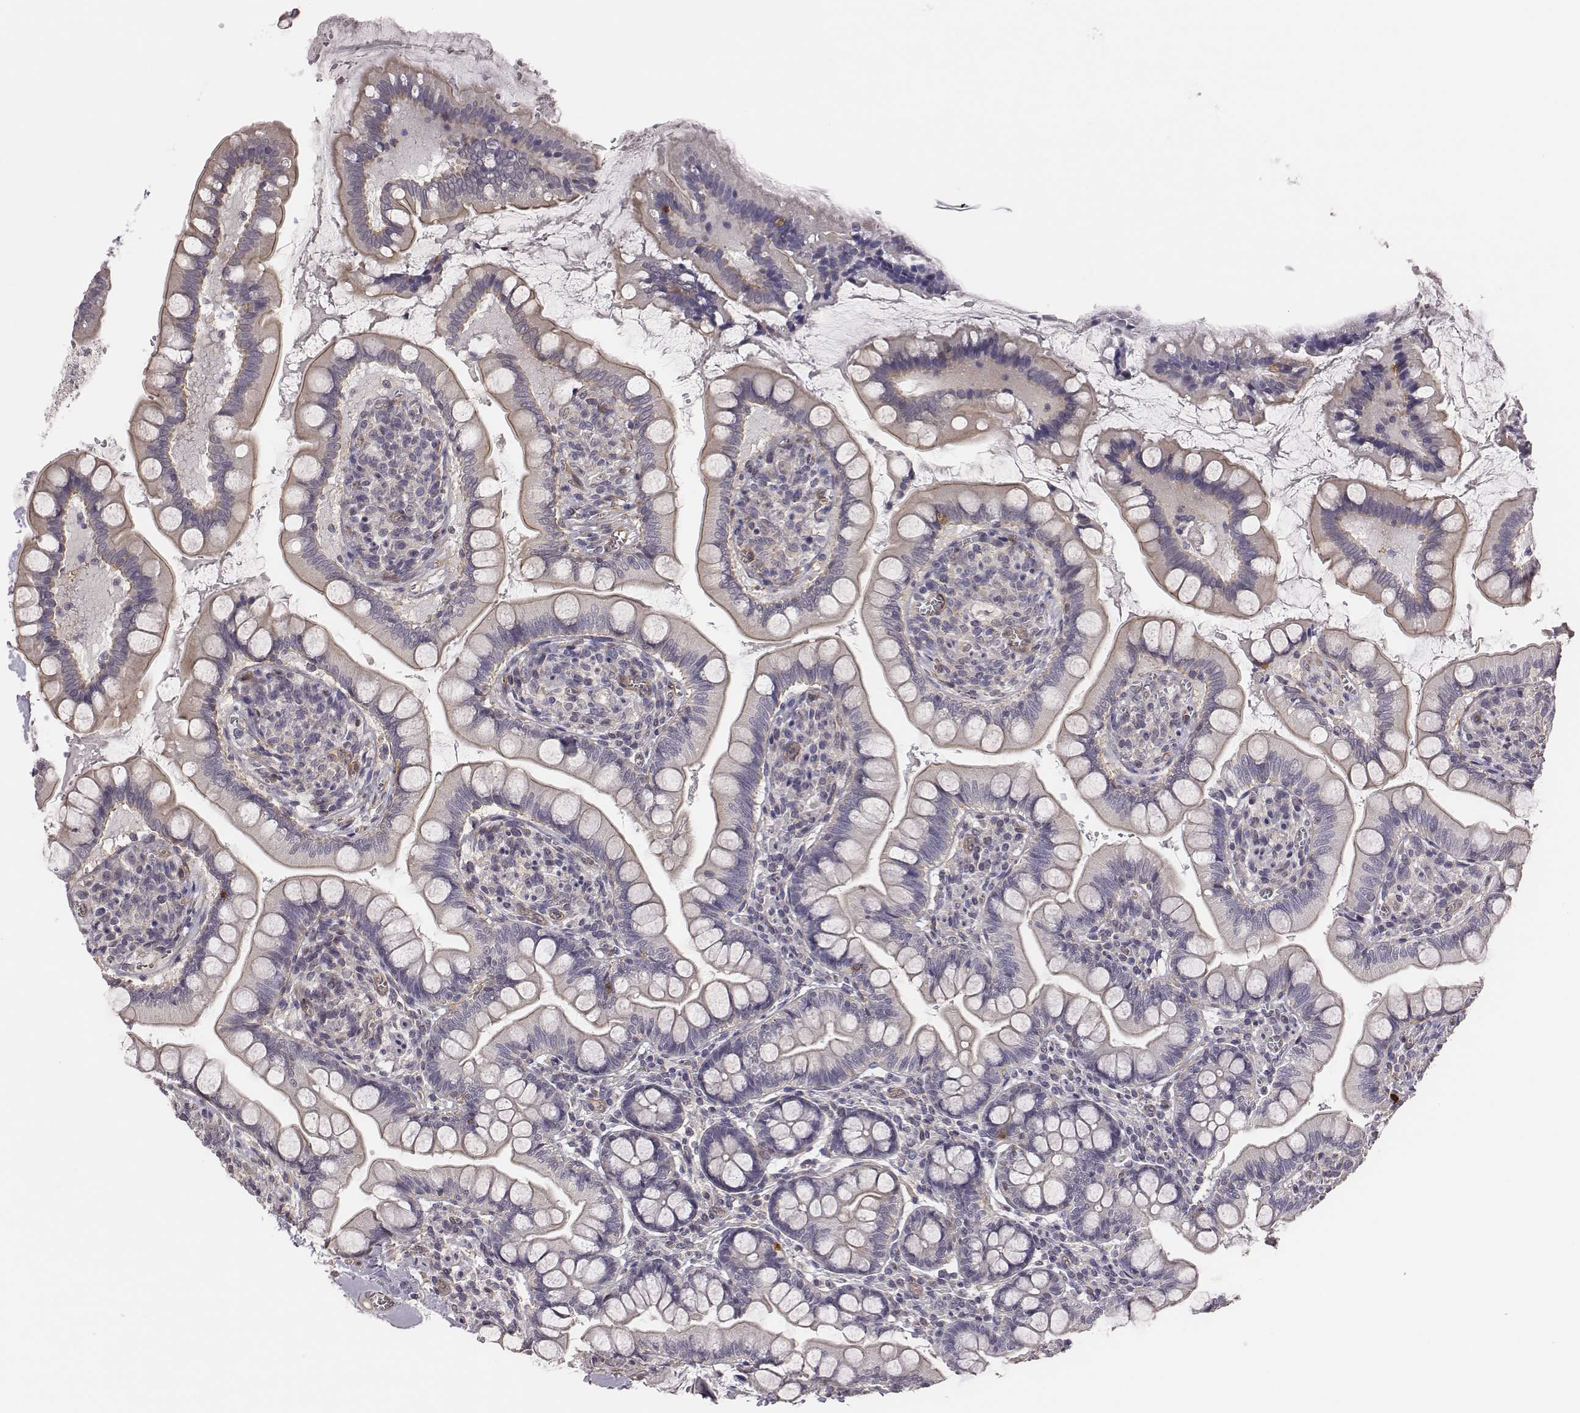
{"staining": {"intensity": "moderate", "quantity": "<25%", "location": "cytoplasmic/membranous"}, "tissue": "small intestine", "cell_type": "Glandular cells", "image_type": "normal", "snomed": [{"axis": "morphology", "description": "Normal tissue, NOS"}, {"axis": "topography", "description": "Small intestine"}], "caption": "A brown stain shows moderate cytoplasmic/membranous staining of a protein in glandular cells of benign small intestine. The staining is performed using DAB (3,3'-diaminobenzidine) brown chromogen to label protein expression. The nuclei are counter-stained blue using hematoxylin.", "gene": "SCARF1", "patient": {"sex": "female", "age": 56}}